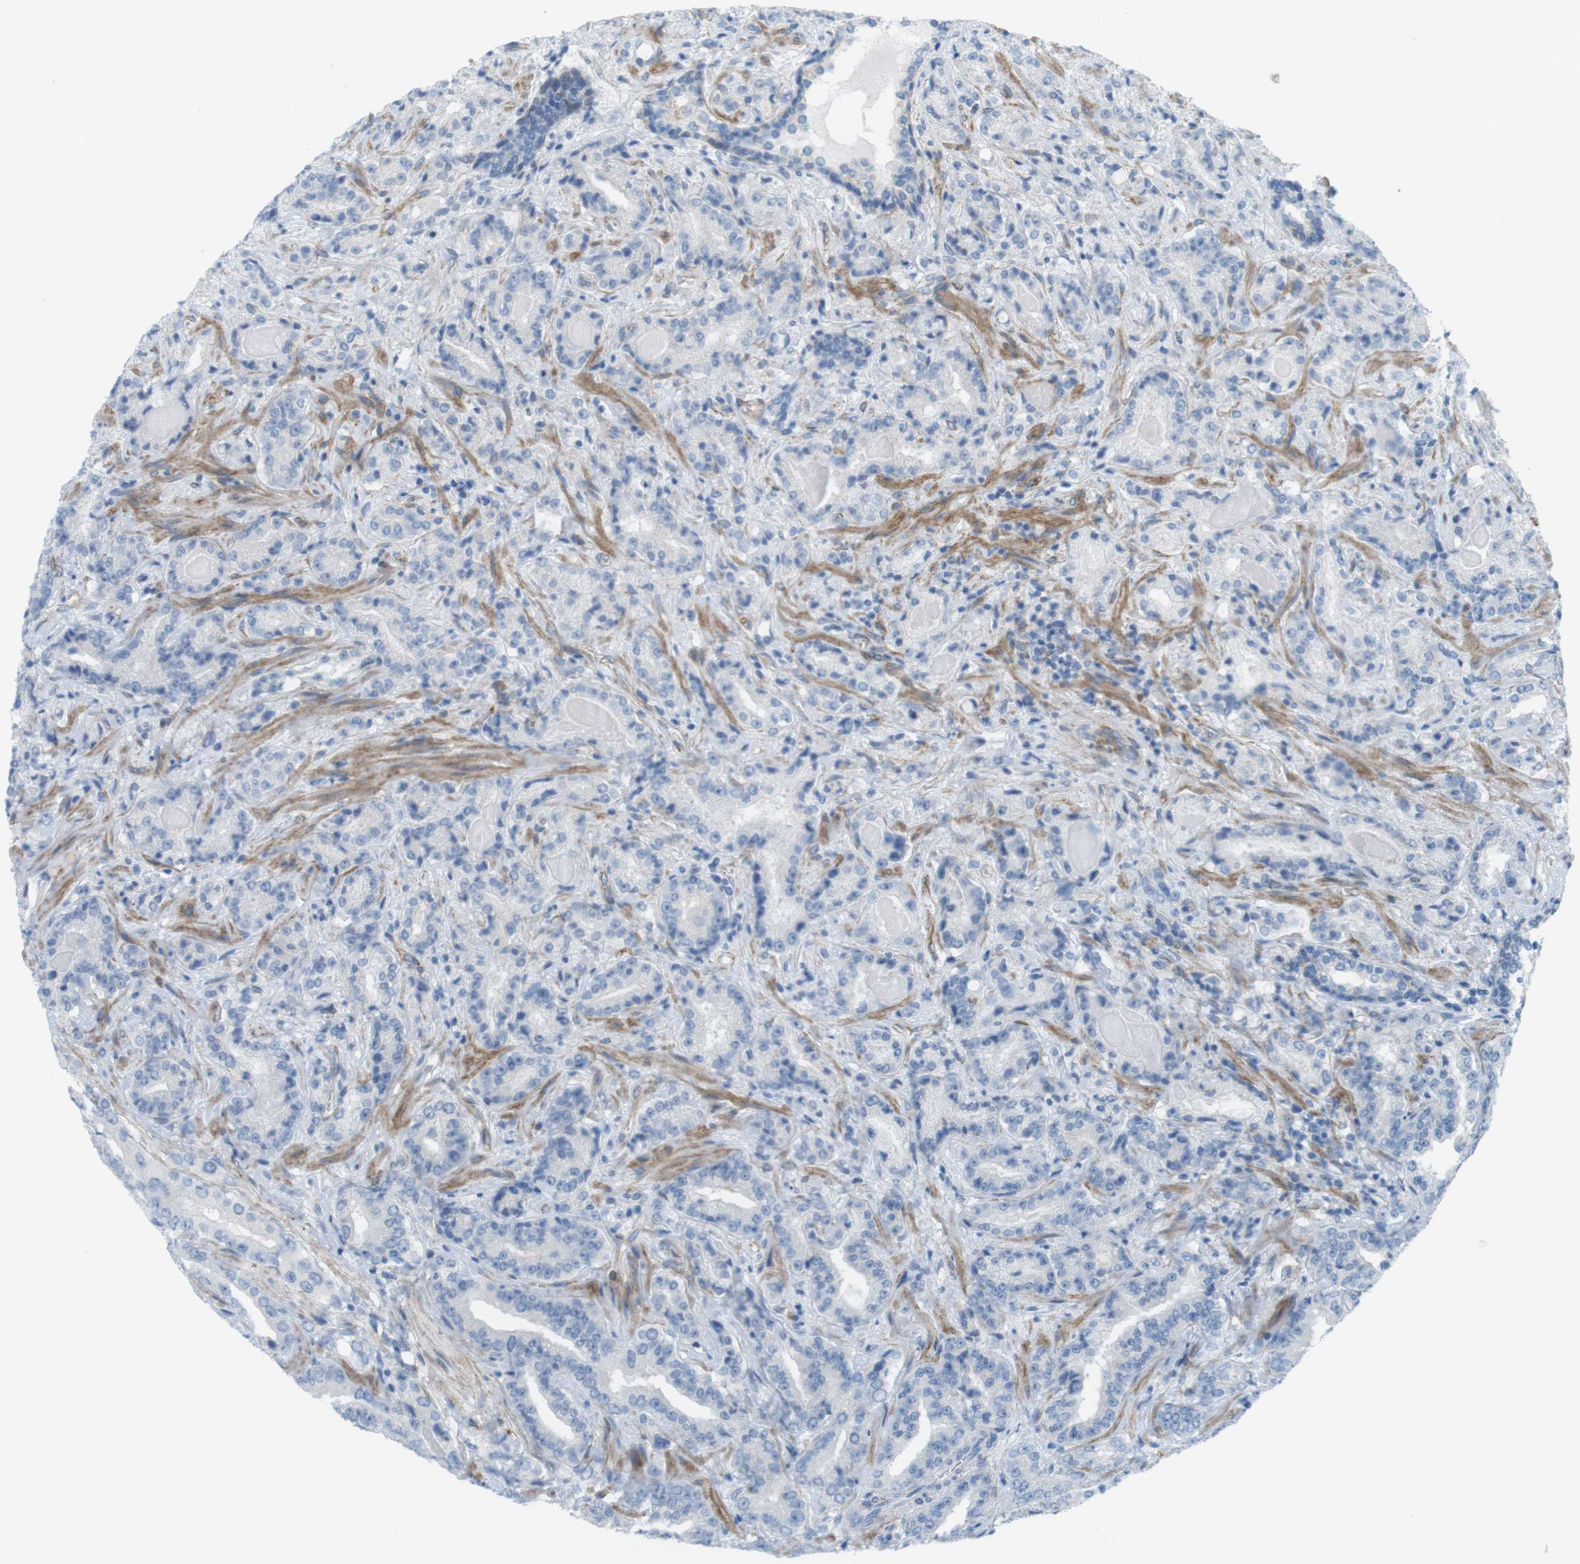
{"staining": {"intensity": "negative", "quantity": "none", "location": "none"}, "tissue": "prostate cancer", "cell_type": "Tumor cells", "image_type": "cancer", "snomed": [{"axis": "morphology", "description": "Adenocarcinoma, Low grade"}, {"axis": "topography", "description": "Prostate"}], "caption": "Immunohistochemistry (IHC) histopathology image of neoplastic tissue: prostate adenocarcinoma (low-grade) stained with DAB demonstrates no significant protein expression in tumor cells.", "gene": "MYH9", "patient": {"sex": "male", "age": 60}}